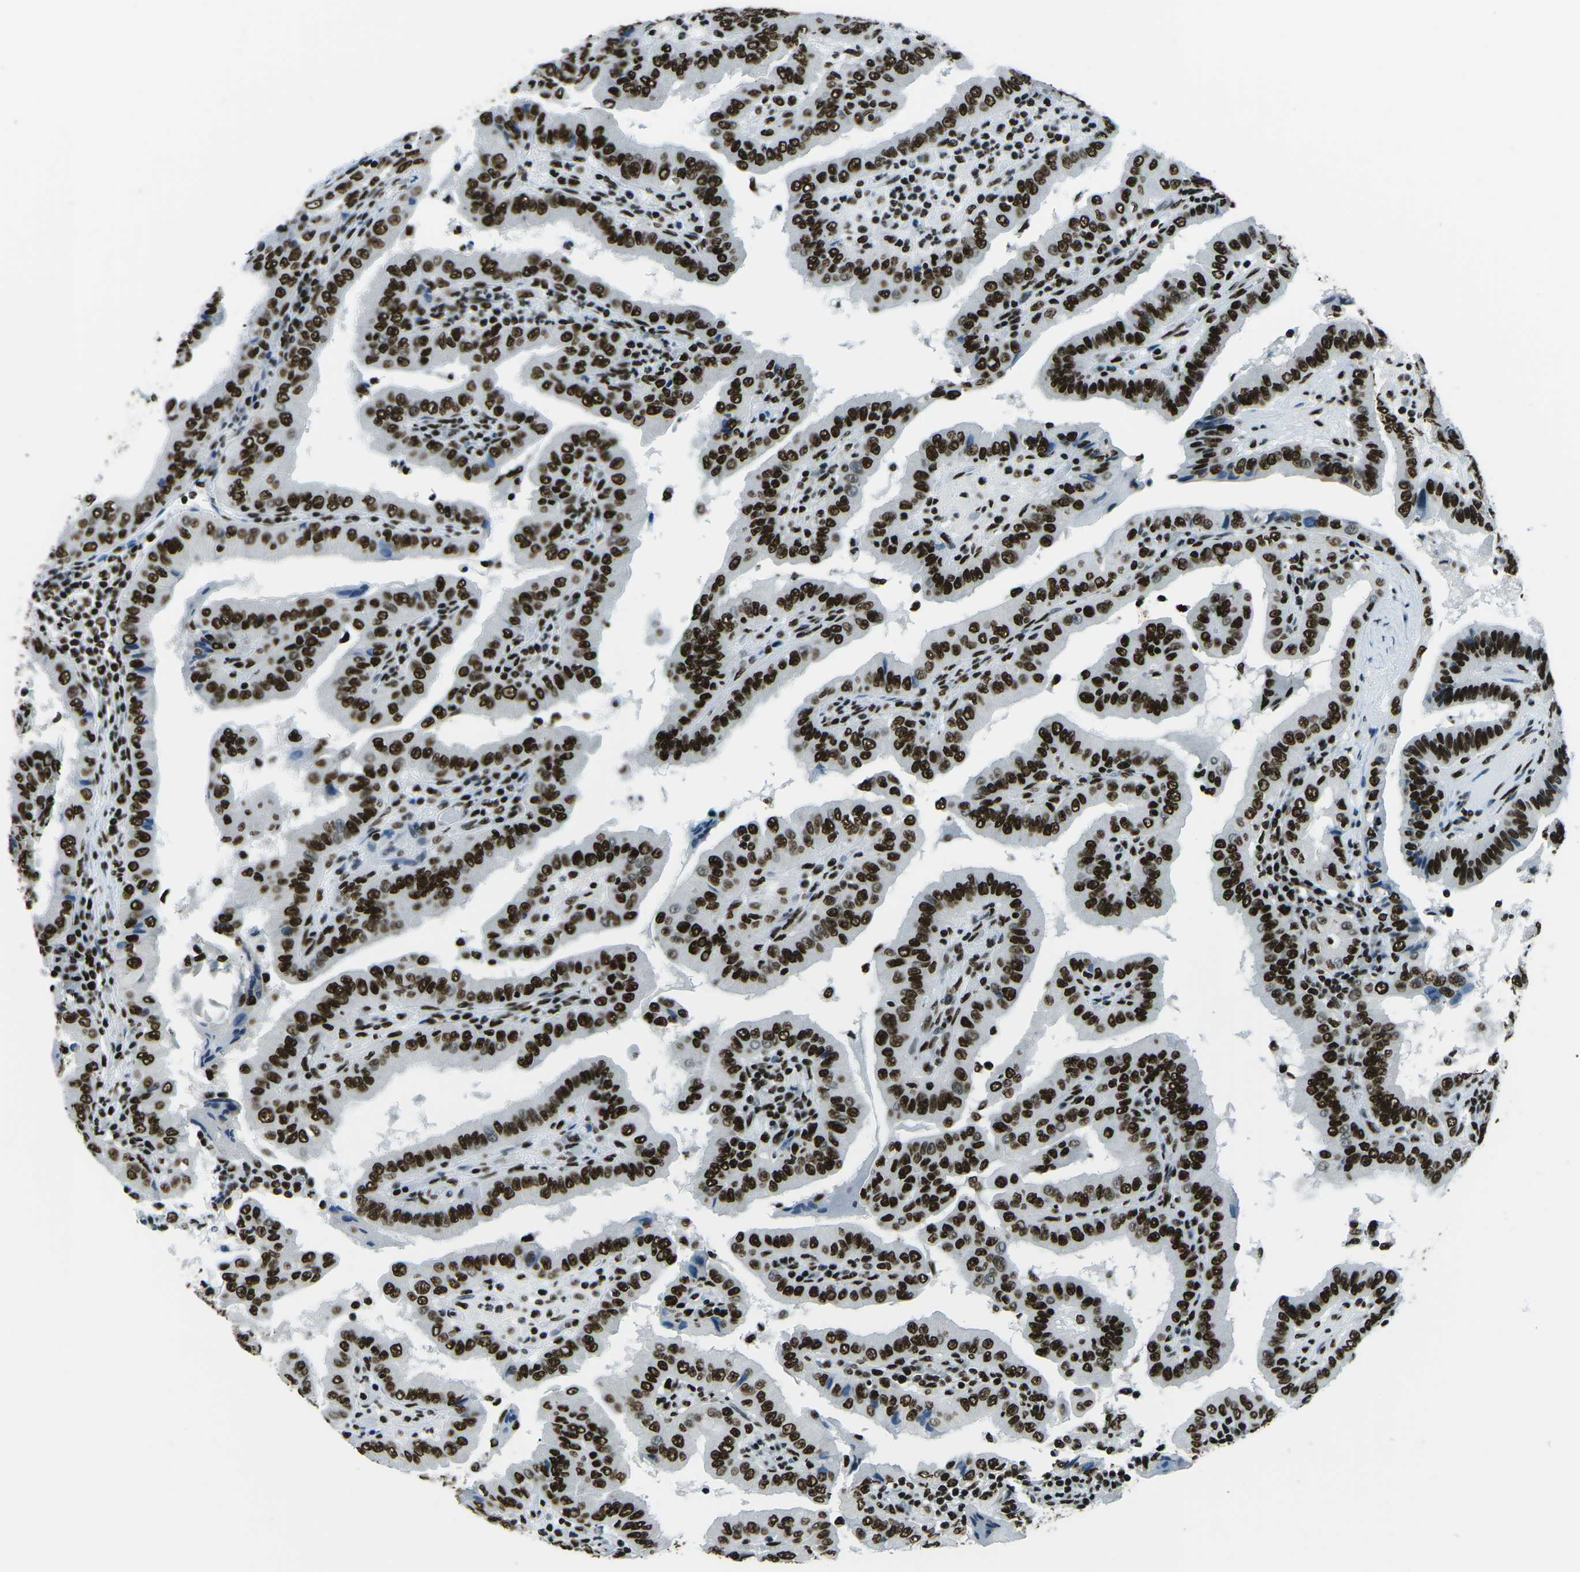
{"staining": {"intensity": "strong", "quantity": ">75%", "location": "nuclear"}, "tissue": "thyroid cancer", "cell_type": "Tumor cells", "image_type": "cancer", "snomed": [{"axis": "morphology", "description": "Papillary adenocarcinoma, NOS"}, {"axis": "topography", "description": "Thyroid gland"}], "caption": "Brown immunohistochemical staining in thyroid cancer reveals strong nuclear positivity in about >75% of tumor cells. (Brightfield microscopy of DAB IHC at high magnification).", "gene": "HNRNPL", "patient": {"sex": "male", "age": 33}}